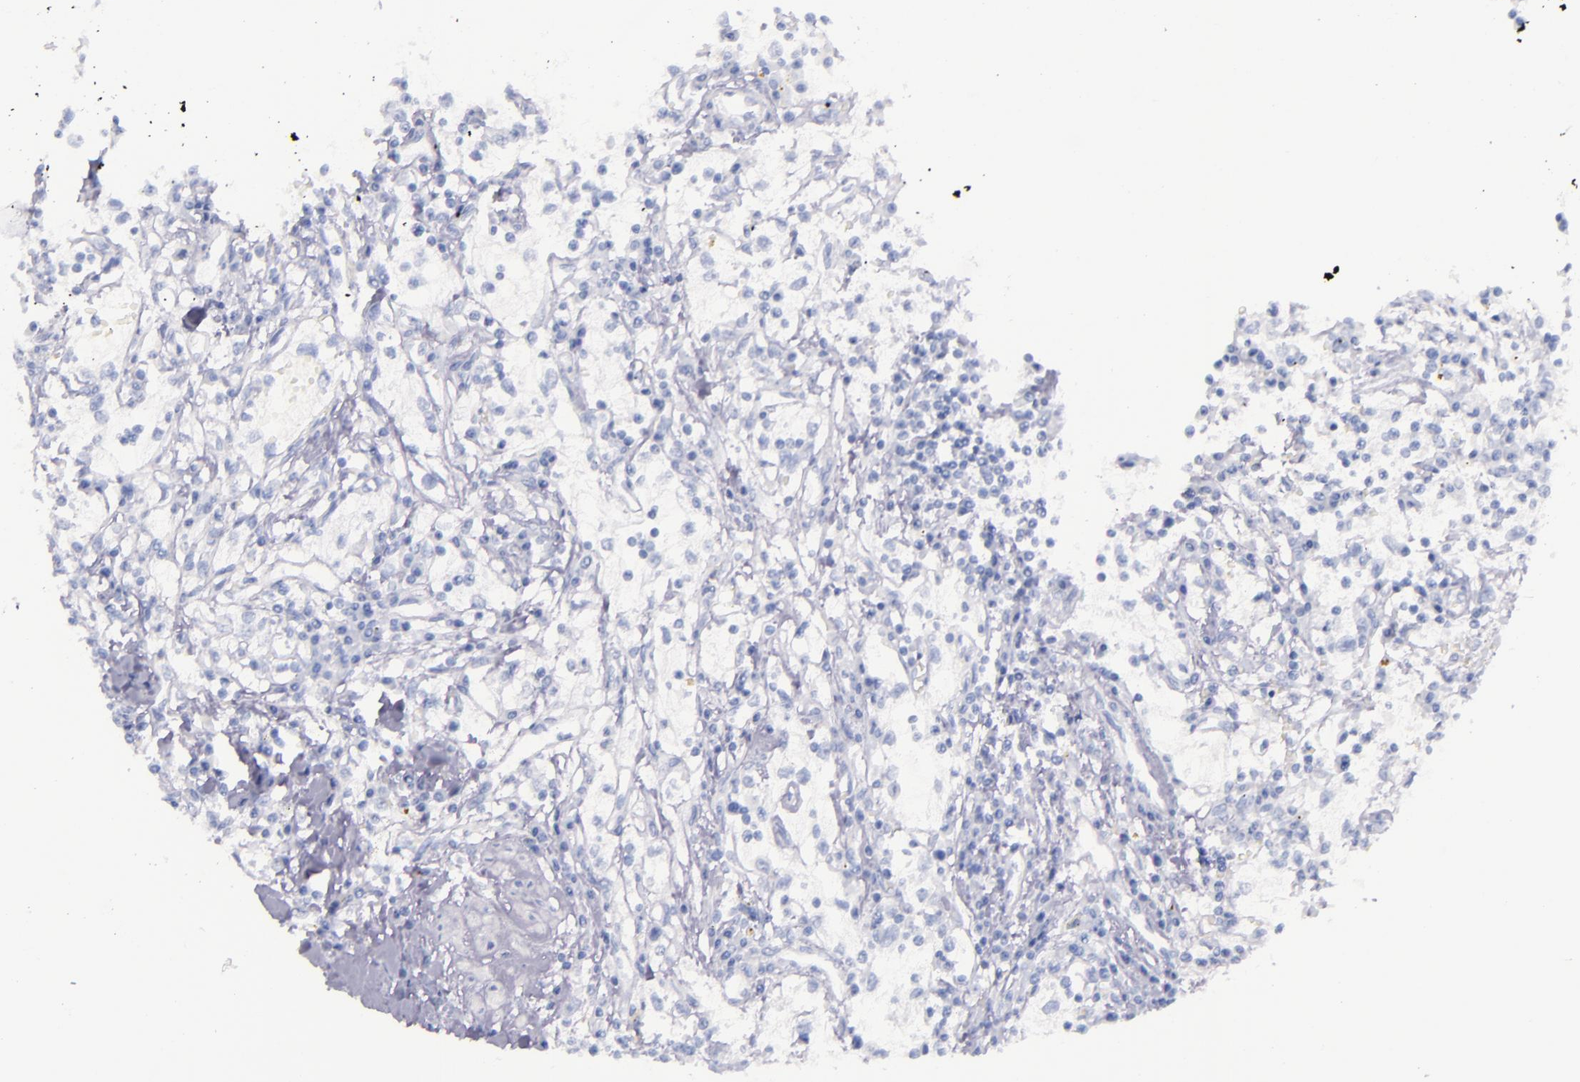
{"staining": {"intensity": "negative", "quantity": "none", "location": "none"}, "tissue": "renal cancer", "cell_type": "Tumor cells", "image_type": "cancer", "snomed": [{"axis": "morphology", "description": "Adenocarcinoma, NOS"}, {"axis": "topography", "description": "Kidney"}], "caption": "This is an immunohistochemistry (IHC) micrograph of renal adenocarcinoma. There is no expression in tumor cells.", "gene": "SFTPB", "patient": {"sex": "male", "age": 82}}